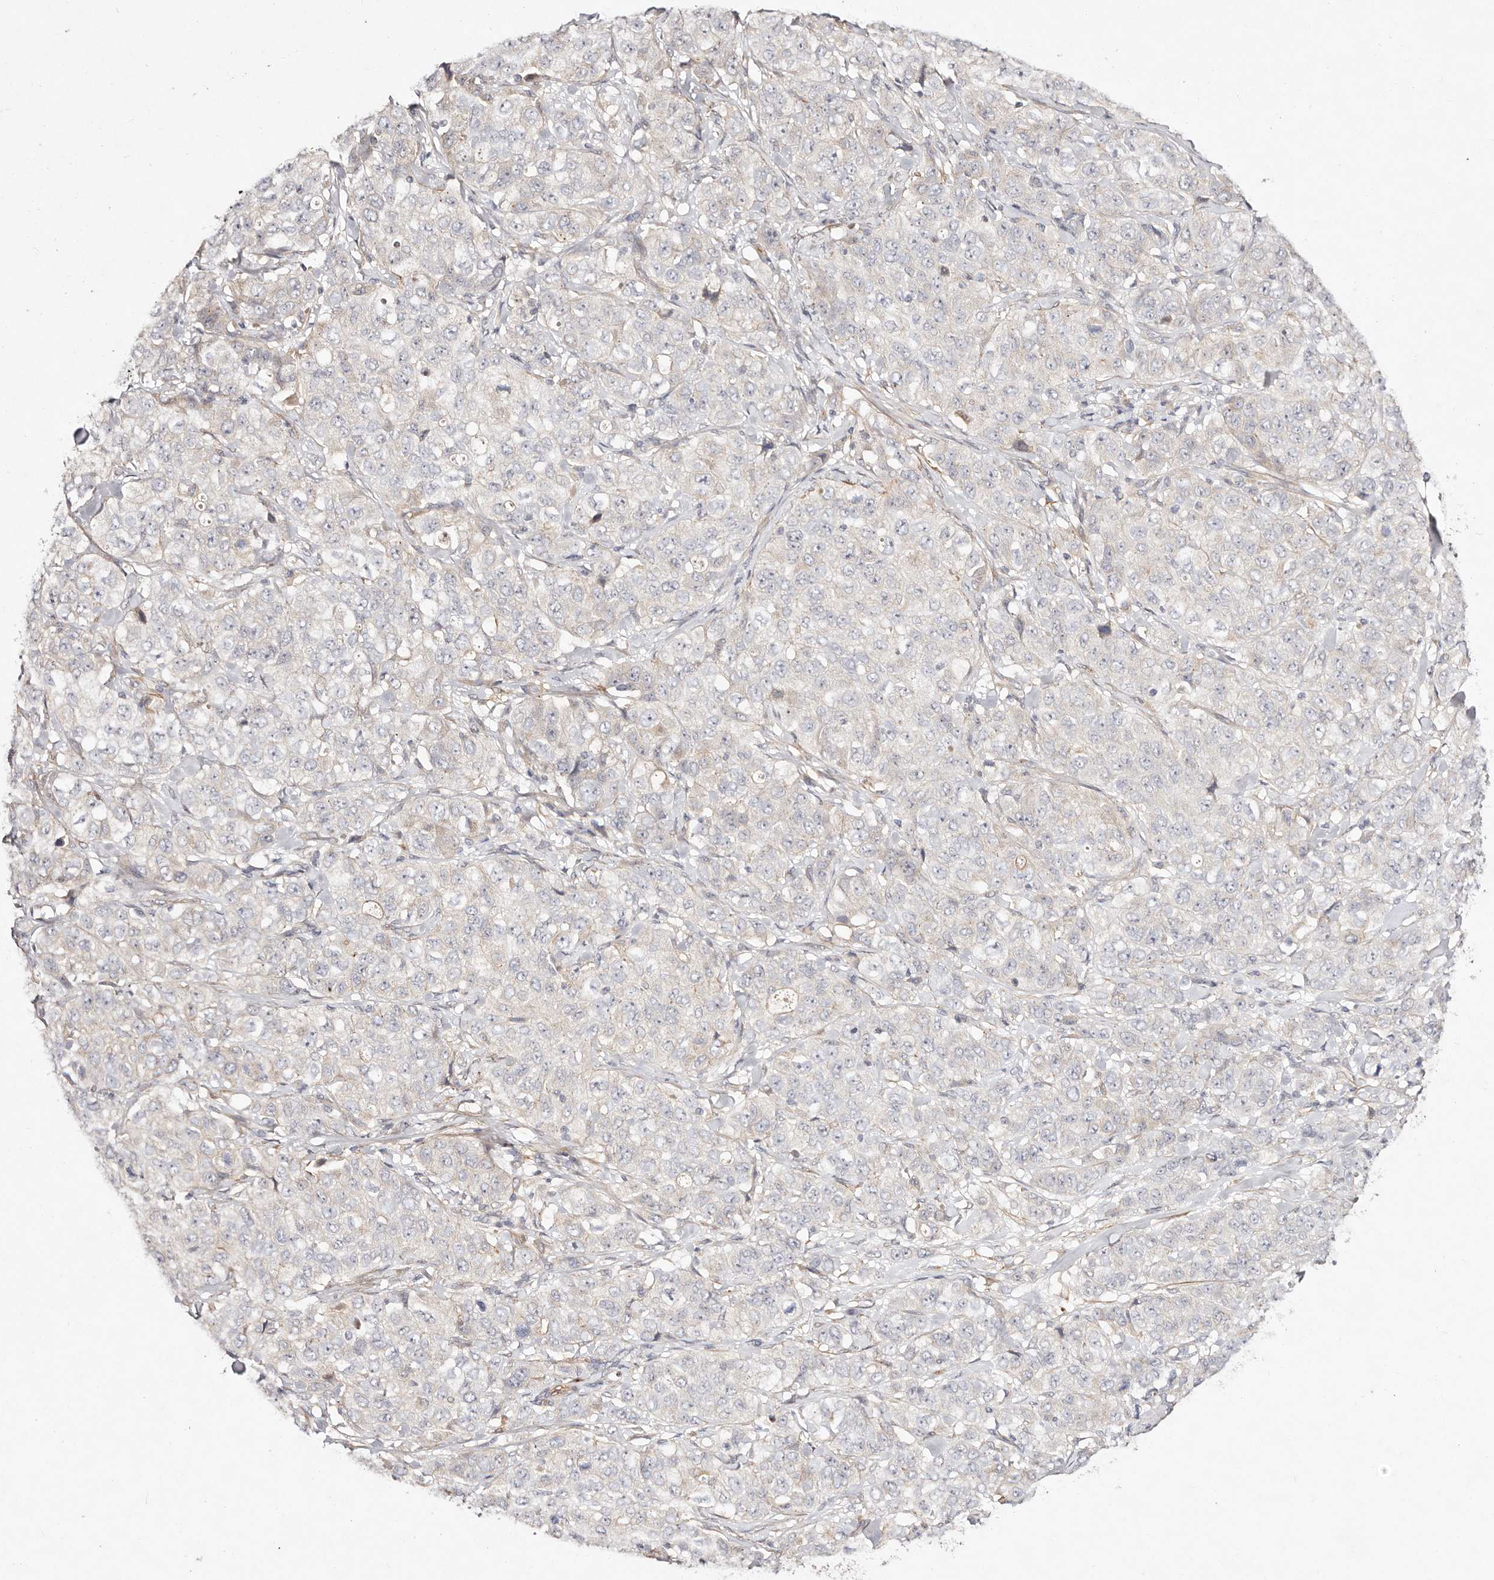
{"staining": {"intensity": "negative", "quantity": "none", "location": "none"}, "tissue": "stomach cancer", "cell_type": "Tumor cells", "image_type": "cancer", "snomed": [{"axis": "morphology", "description": "Adenocarcinoma, NOS"}, {"axis": "topography", "description": "Stomach"}], "caption": "Immunohistochemical staining of stomach cancer reveals no significant positivity in tumor cells.", "gene": "MTMR11", "patient": {"sex": "male", "age": 48}}